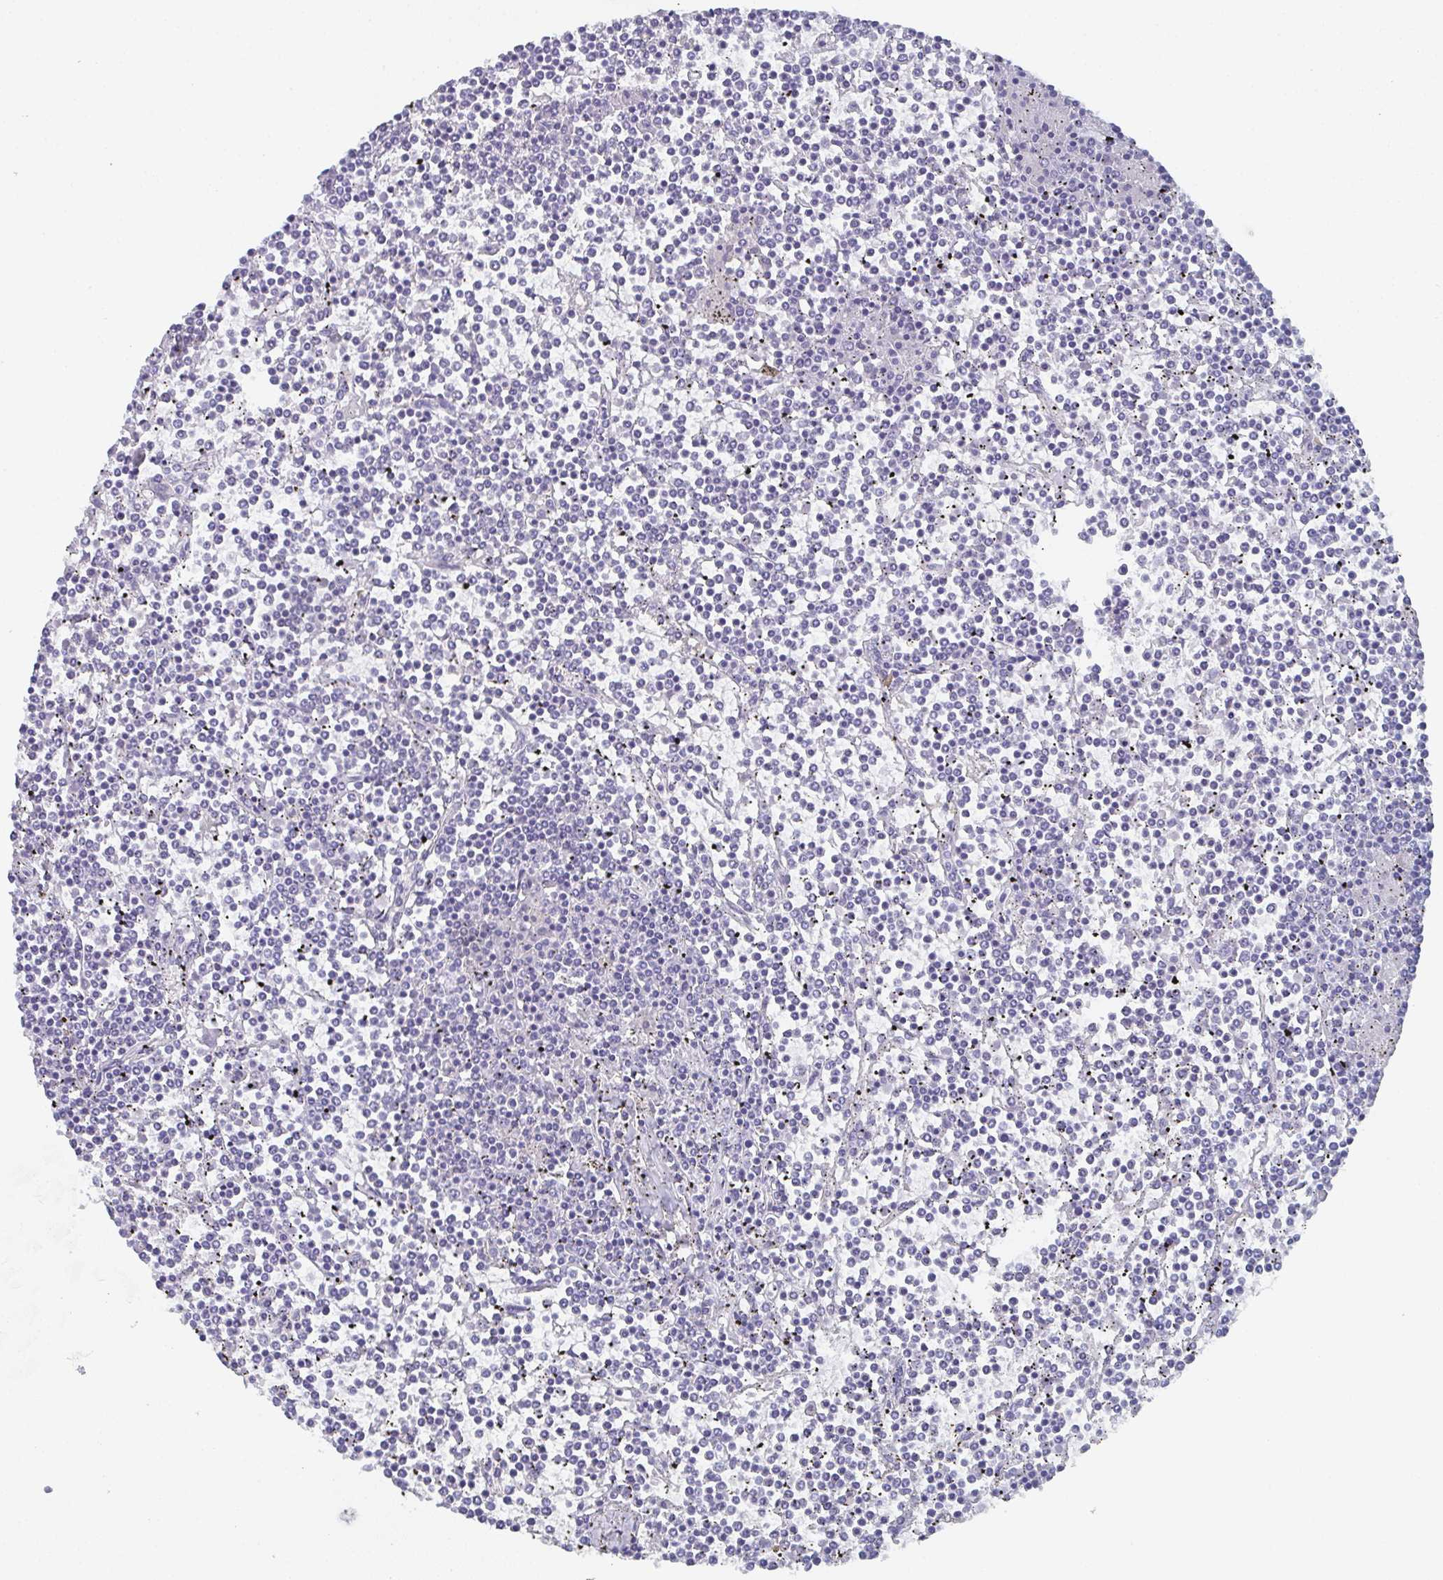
{"staining": {"intensity": "negative", "quantity": "none", "location": "none"}, "tissue": "lymphoma", "cell_type": "Tumor cells", "image_type": "cancer", "snomed": [{"axis": "morphology", "description": "Malignant lymphoma, non-Hodgkin's type, Low grade"}, {"axis": "topography", "description": "Spleen"}], "caption": "Lymphoma was stained to show a protein in brown. There is no significant expression in tumor cells. (DAB immunohistochemistry visualized using brightfield microscopy, high magnification).", "gene": "DYDC2", "patient": {"sex": "female", "age": 19}}